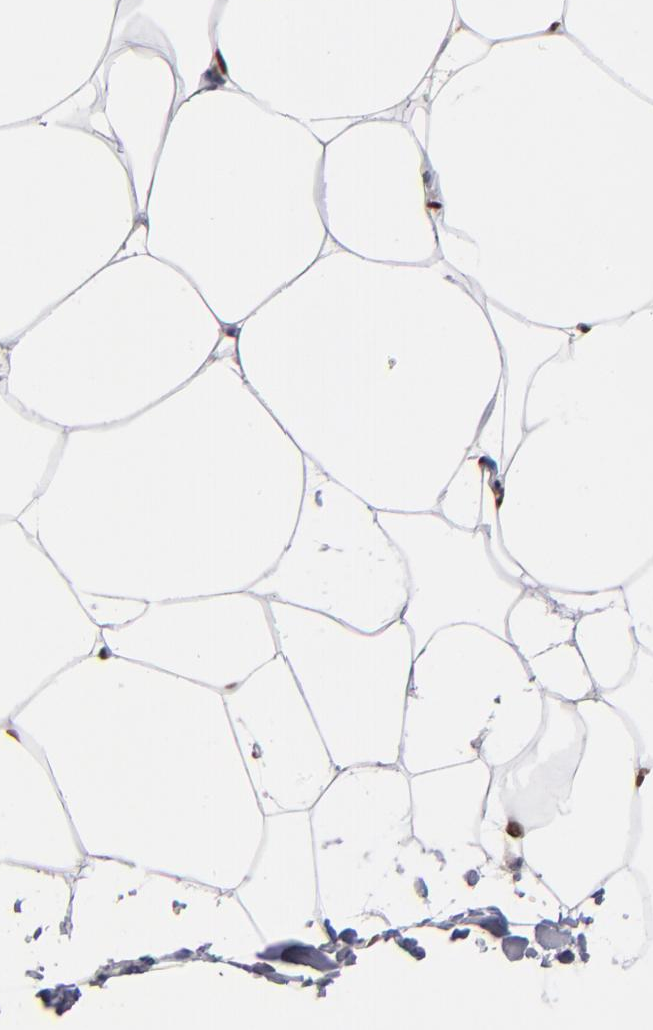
{"staining": {"intensity": "strong", "quantity": ">75%", "location": "nuclear"}, "tissue": "adipose tissue", "cell_type": "Adipocytes", "image_type": "normal", "snomed": [{"axis": "morphology", "description": "Normal tissue, NOS"}, {"axis": "morphology", "description": "Duct carcinoma"}, {"axis": "topography", "description": "Breast"}, {"axis": "topography", "description": "Adipose tissue"}], "caption": "This is an image of immunohistochemistry (IHC) staining of benign adipose tissue, which shows strong expression in the nuclear of adipocytes.", "gene": "MN1", "patient": {"sex": "female", "age": 37}}